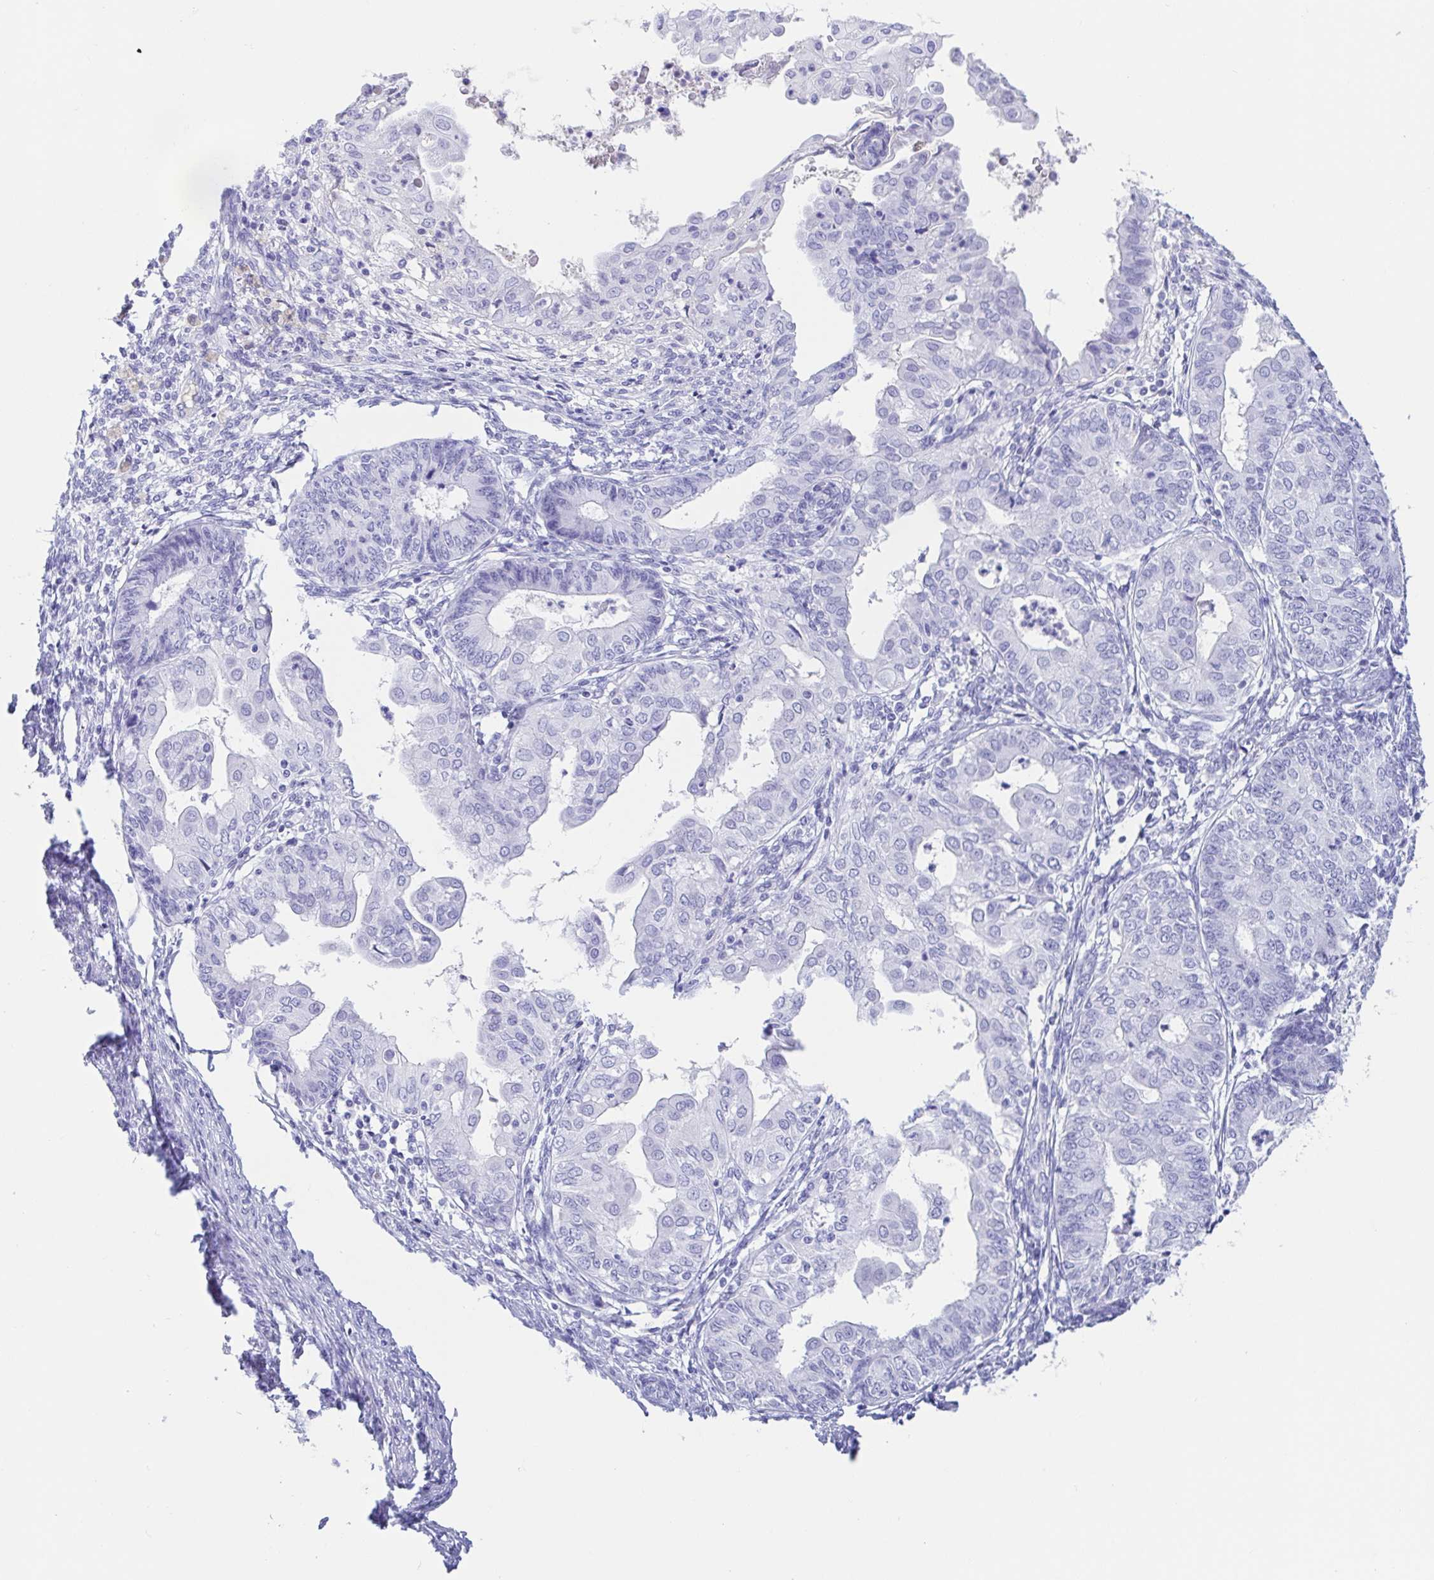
{"staining": {"intensity": "negative", "quantity": "none", "location": "none"}, "tissue": "endometrial cancer", "cell_type": "Tumor cells", "image_type": "cancer", "snomed": [{"axis": "morphology", "description": "Adenocarcinoma, NOS"}, {"axis": "topography", "description": "Endometrium"}], "caption": "The image displays no staining of tumor cells in endometrial cancer. (Stains: DAB IHC with hematoxylin counter stain, Microscopy: brightfield microscopy at high magnification).", "gene": "GKN1", "patient": {"sex": "female", "age": 68}}